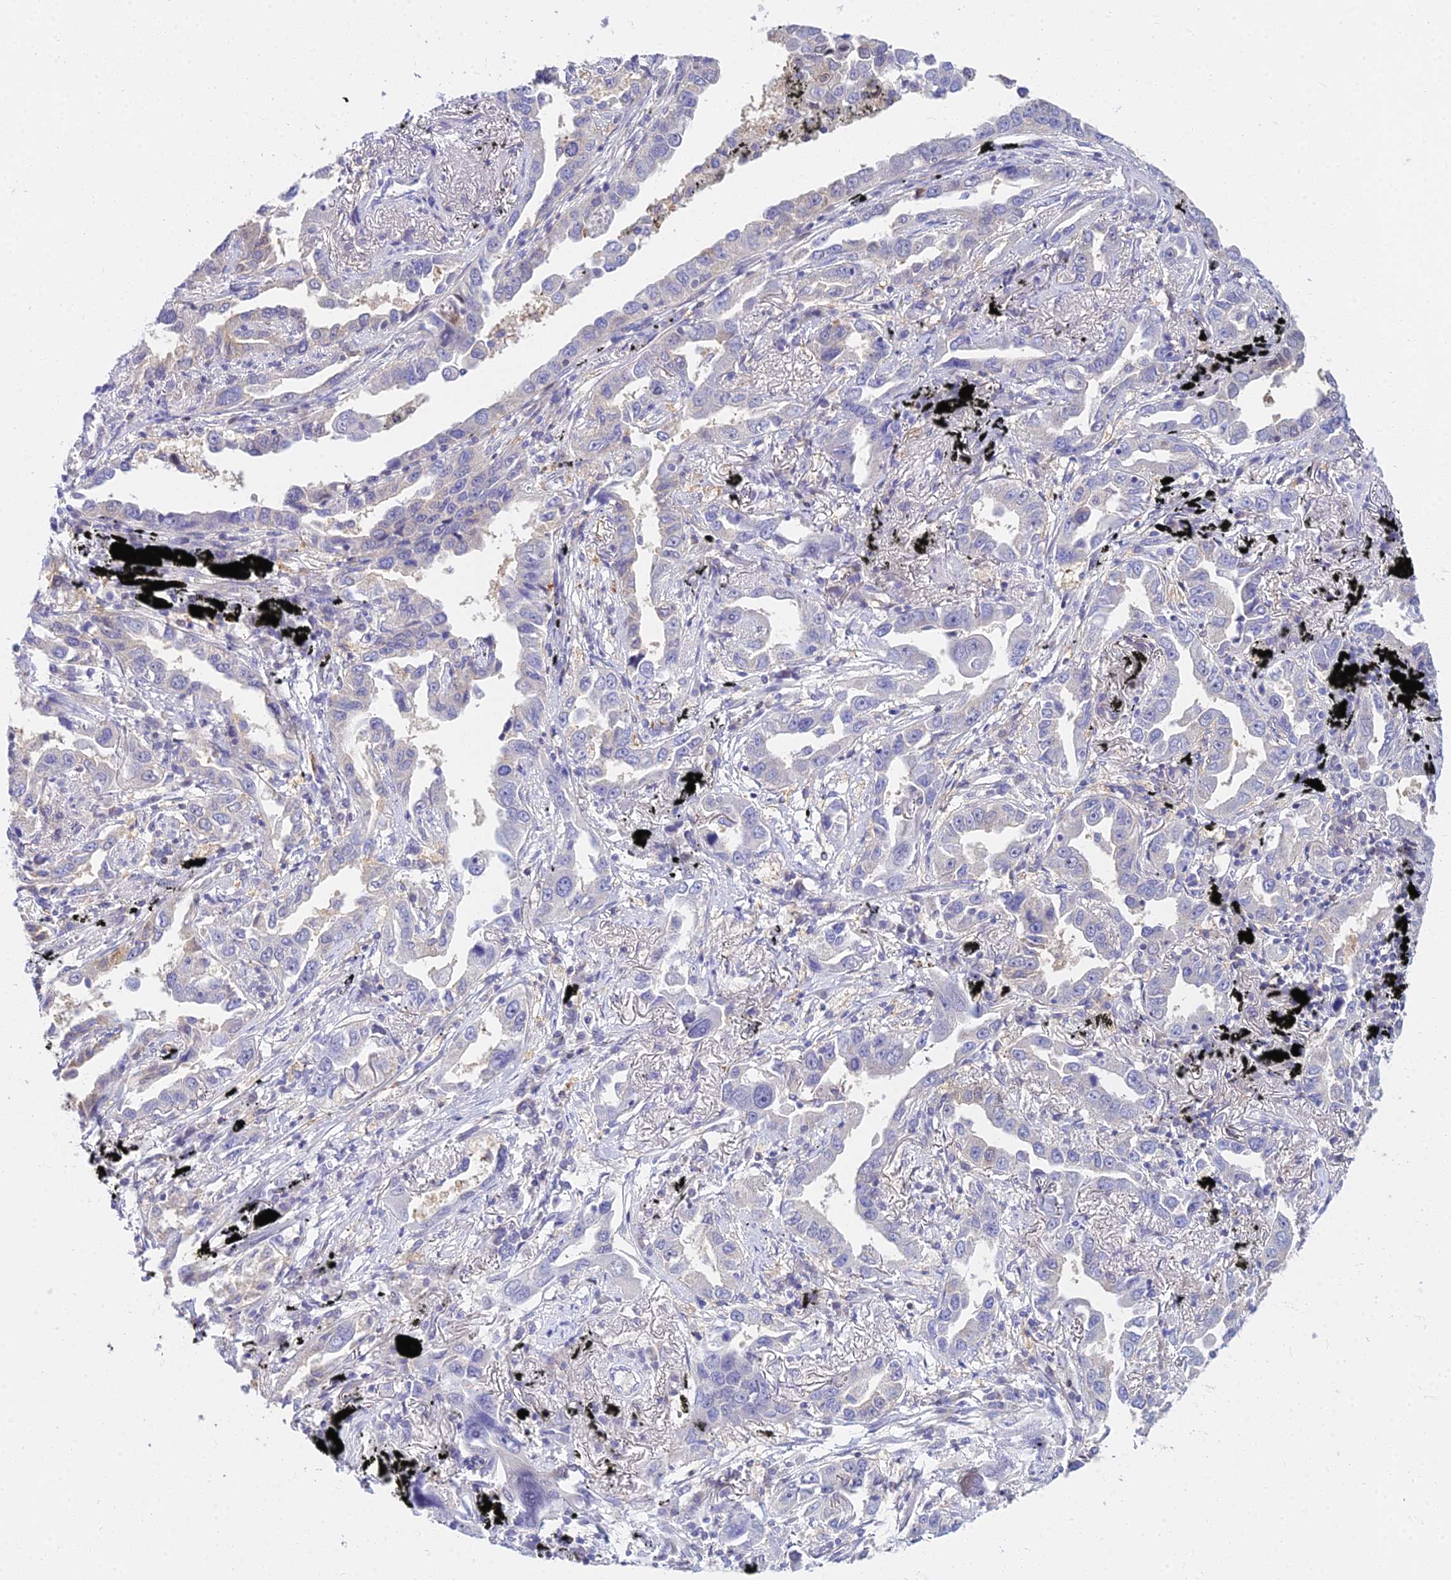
{"staining": {"intensity": "negative", "quantity": "none", "location": "none"}, "tissue": "lung cancer", "cell_type": "Tumor cells", "image_type": "cancer", "snomed": [{"axis": "morphology", "description": "Adenocarcinoma, NOS"}, {"axis": "topography", "description": "Lung"}], "caption": "Tumor cells are negative for protein expression in human lung cancer (adenocarcinoma). (DAB immunohistochemistry (IHC), high magnification).", "gene": "ZMIZ1", "patient": {"sex": "male", "age": 67}}